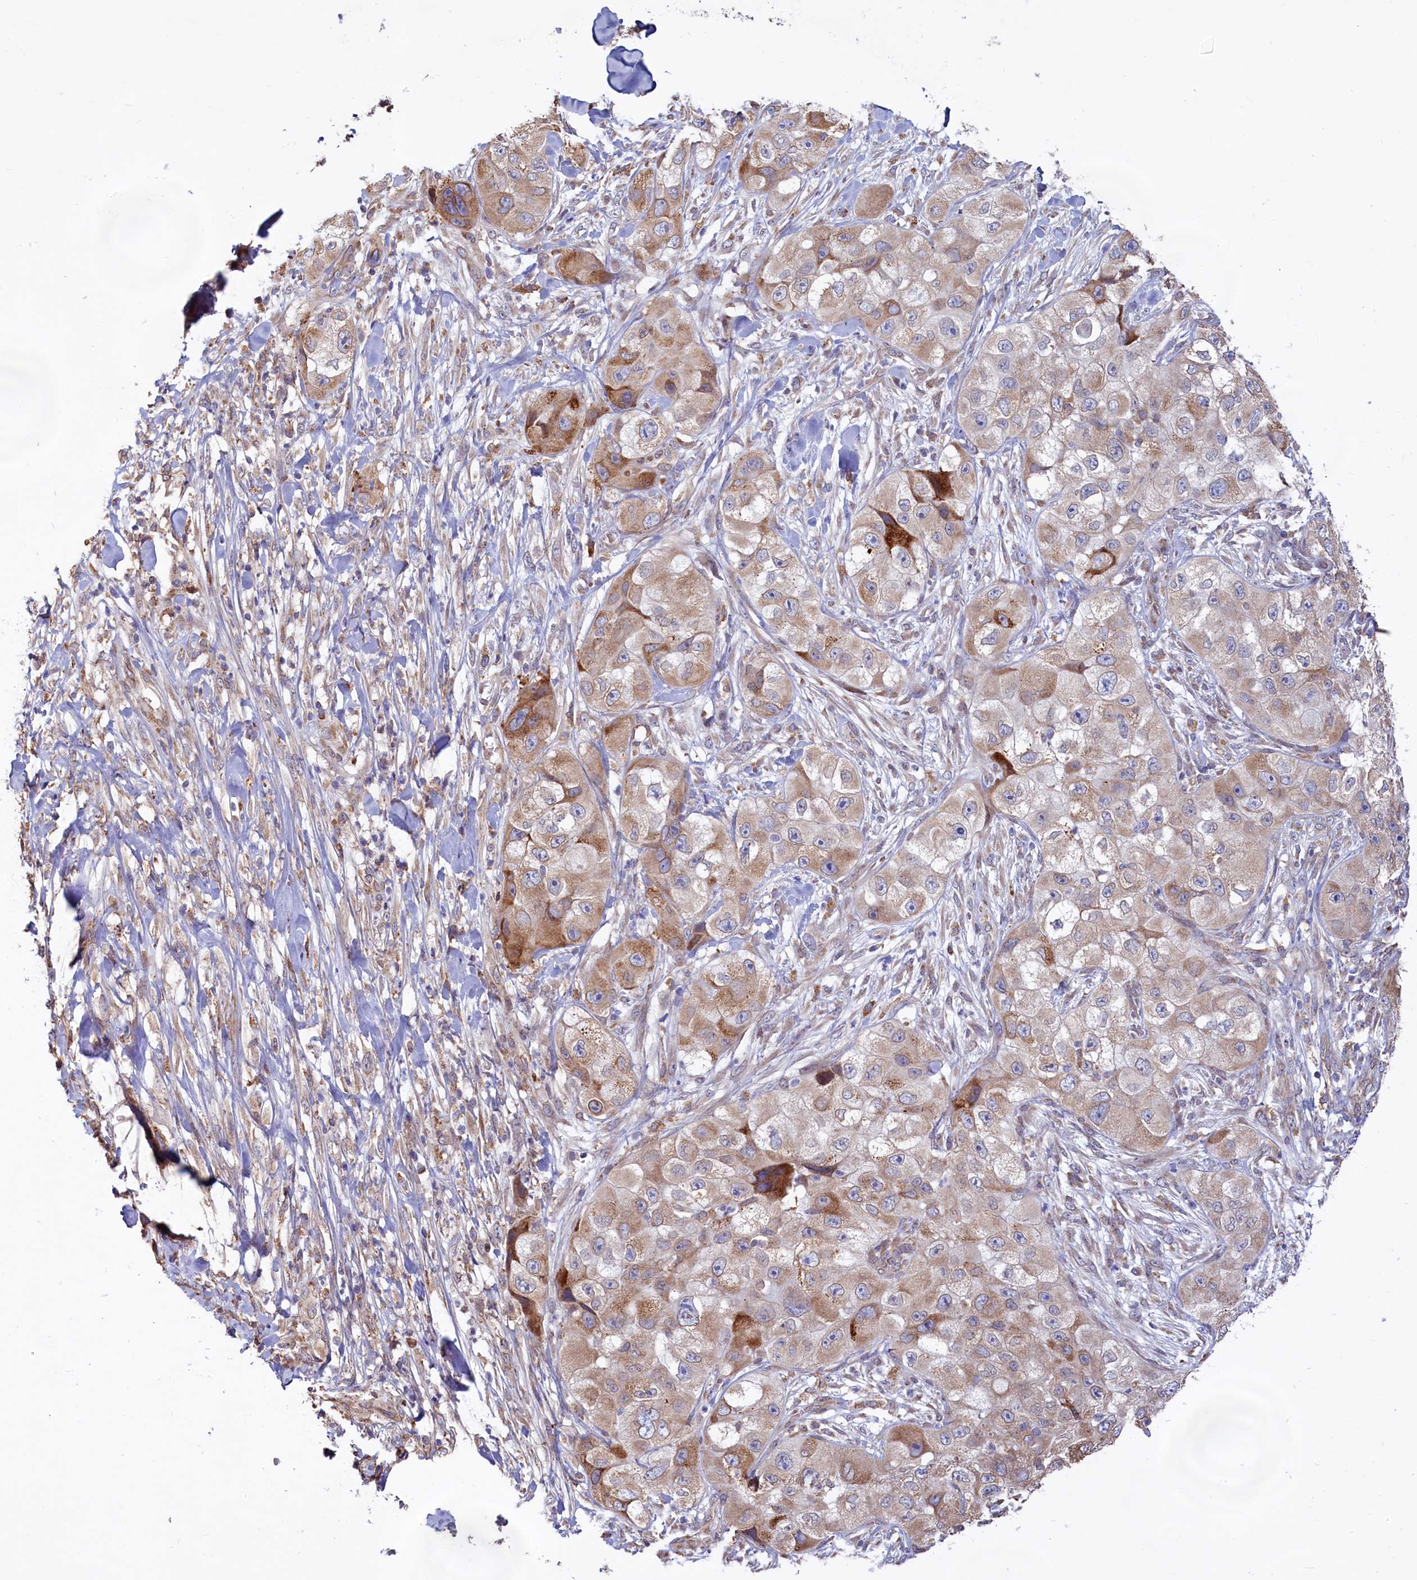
{"staining": {"intensity": "moderate", "quantity": "25%-75%", "location": "cytoplasmic/membranous"}, "tissue": "skin cancer", "cell_type": "Tumor cells", "image_type": "cancer", "snomed": [{"axis": "morphology", "description": "Squamous cell carcinoma, NOS"}, {"axis": "topography", "description": "Skin"}, {"axis": "topography", "description": "Subcutis"}], "caption": "Tumor cells display medium levels of moderate cytoplasmic/membranous expression in approximately 25%-75% of cells in human skin cancer. (DAB (3,3'-diaminobenzidine) = brown stain, brightfield microscopy at high magnification).", "gene": "TBC1D19", "patient": {"sex": "male", "age": 73}}